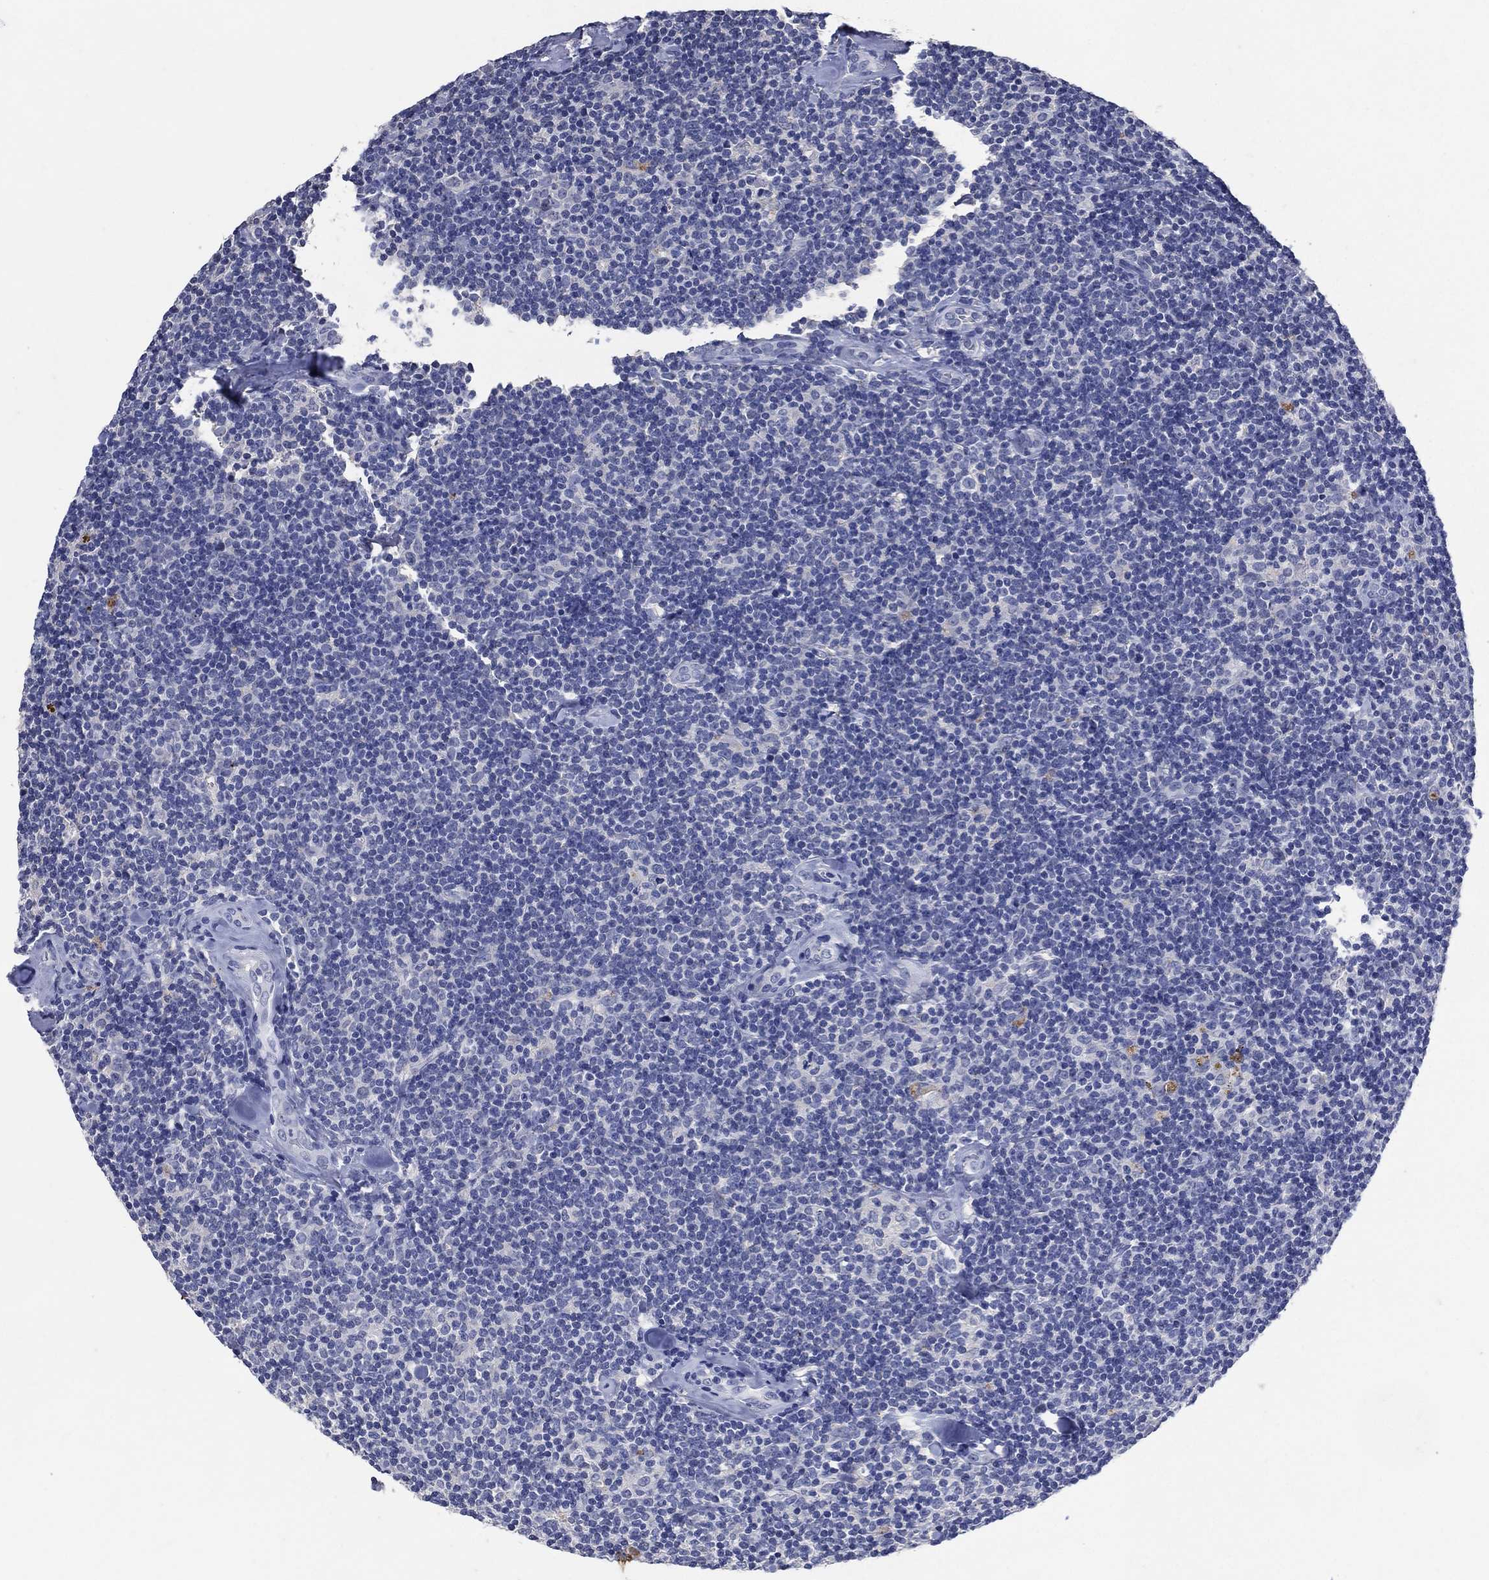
{"staining": {"intensity": "negative", "quantity": "none", "location": "none"}, "tissue": "lymphoma", "cell_type": "Tumor cells", "image_type": "cancer", "snomed": [{"axis": "morphology", "description": "Malignant lymphoma, non-Hodgkin's type, Low grade"}, {"axis": "topography", "description": "Lymph node"}], "caption": "This micrograph is of low-grade malignant lymphoma, non-Hodgkin's type stained with IHC to label a protein in brown with the nuclei are counter-stained blue. There is no staining in tumor cells. Brightfield microscopy of immunohistochemistry (IHC) stained with DAB (3,3'-diaminobenzidine) (brown) and hematoxylin (blue), captured at high magnification.", "gene": "FSCN2", "patient": {"sex": "female", "age": 56}}